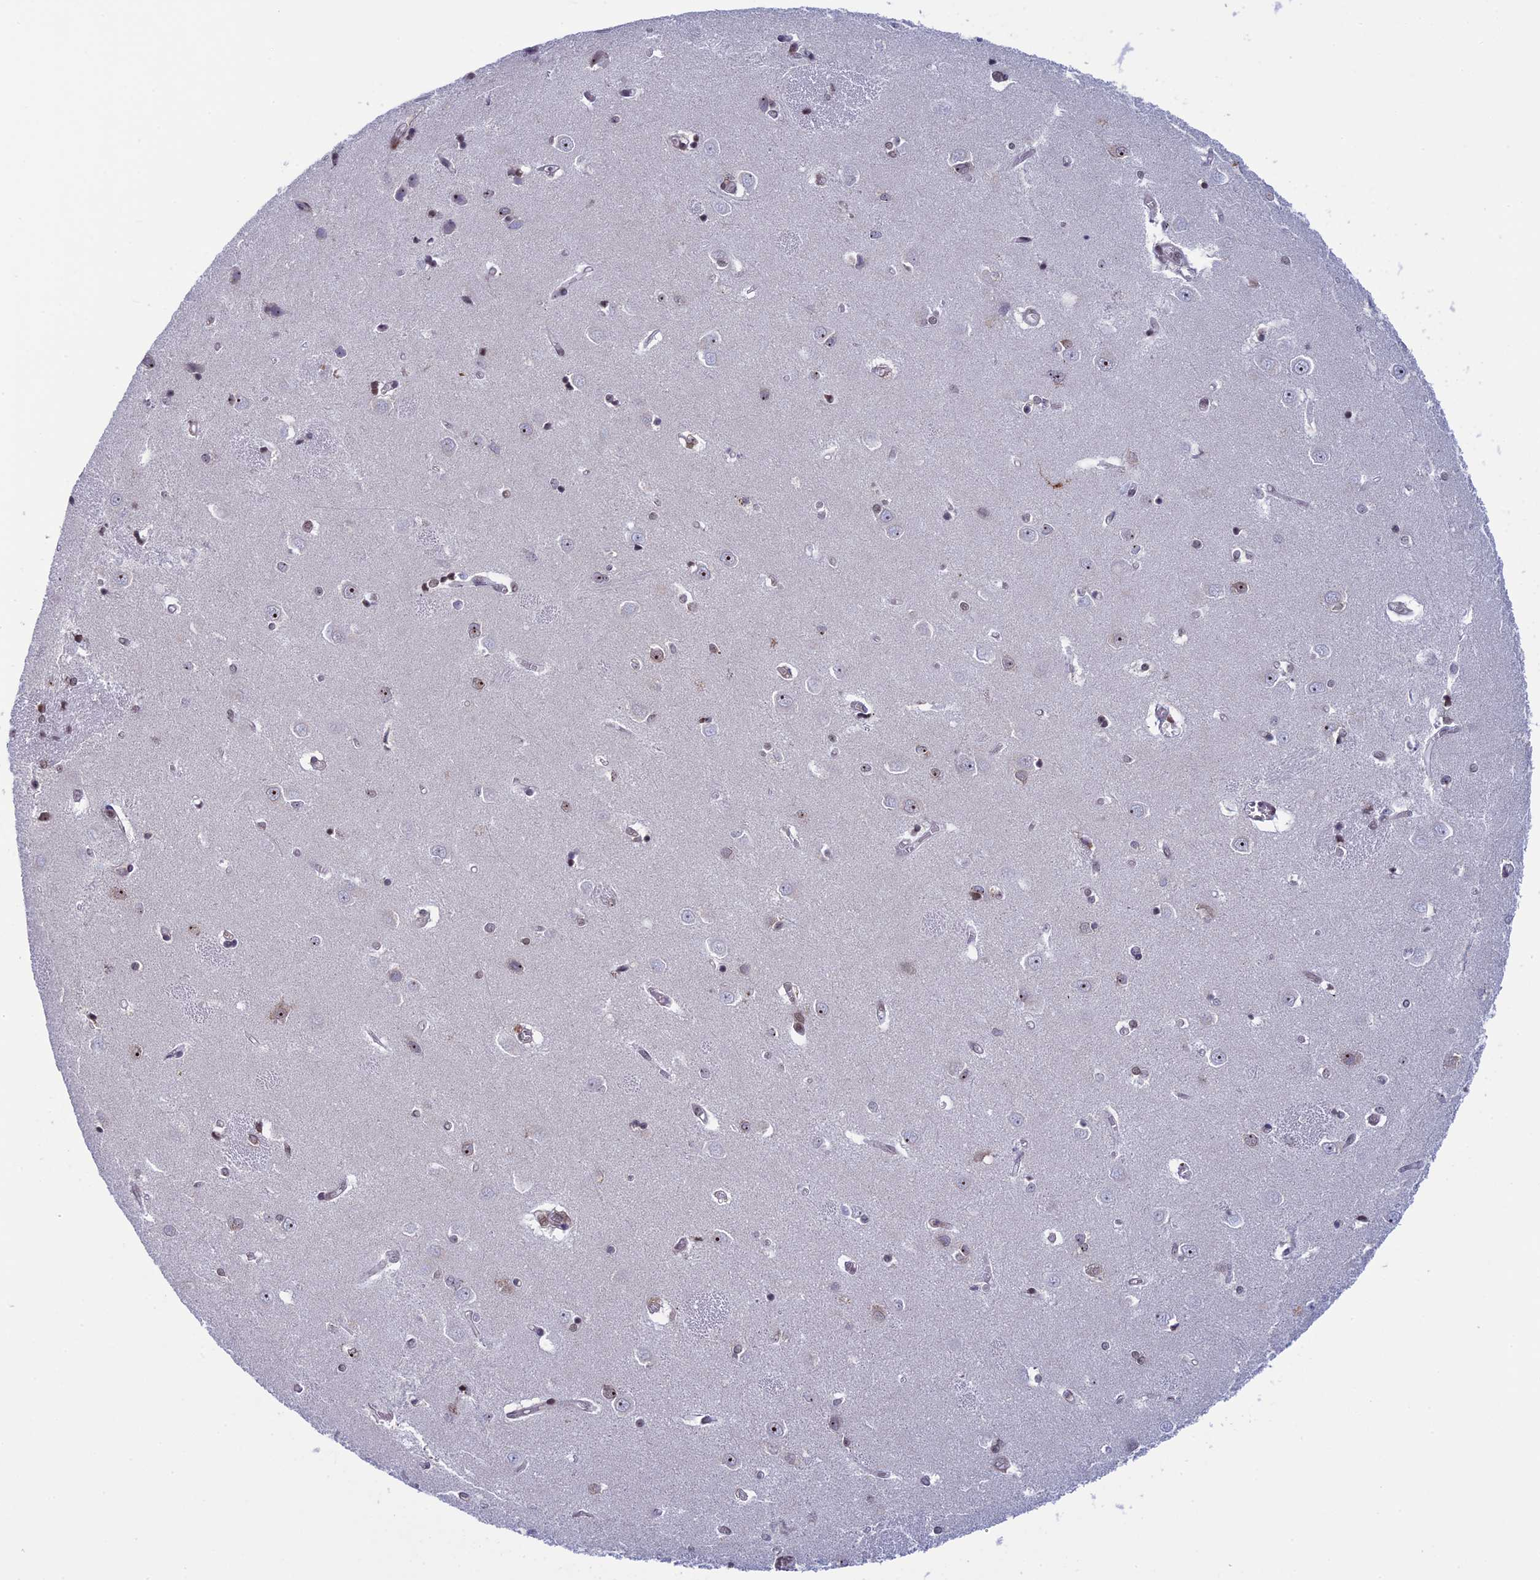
{"staining": {"intensity": "weak", "quantity": "<25%", "location": "nuclear"}, "tissue": "caudate", "cell_type": "Glial cells", "image_type": "normal", "snomed": [{"axis": "morphology", "description": "Normal tissue, NOS"}, {"axis": "topography", "description": "Lateral ventricle wall"}], "caption": "Immunohistochemistry (IHC) image of normal caudate: human caudate stained with DAB shows no significant protein staining in glial cells. Brightfield microscopy of immunohistochemistry stained with DAB (3,3'-diaminobenzidine) (brown) and hematoxylin (blue), captured at high magnification.", "gene": "CCDC86", "patient": {"sex": "male", "age": 37}}